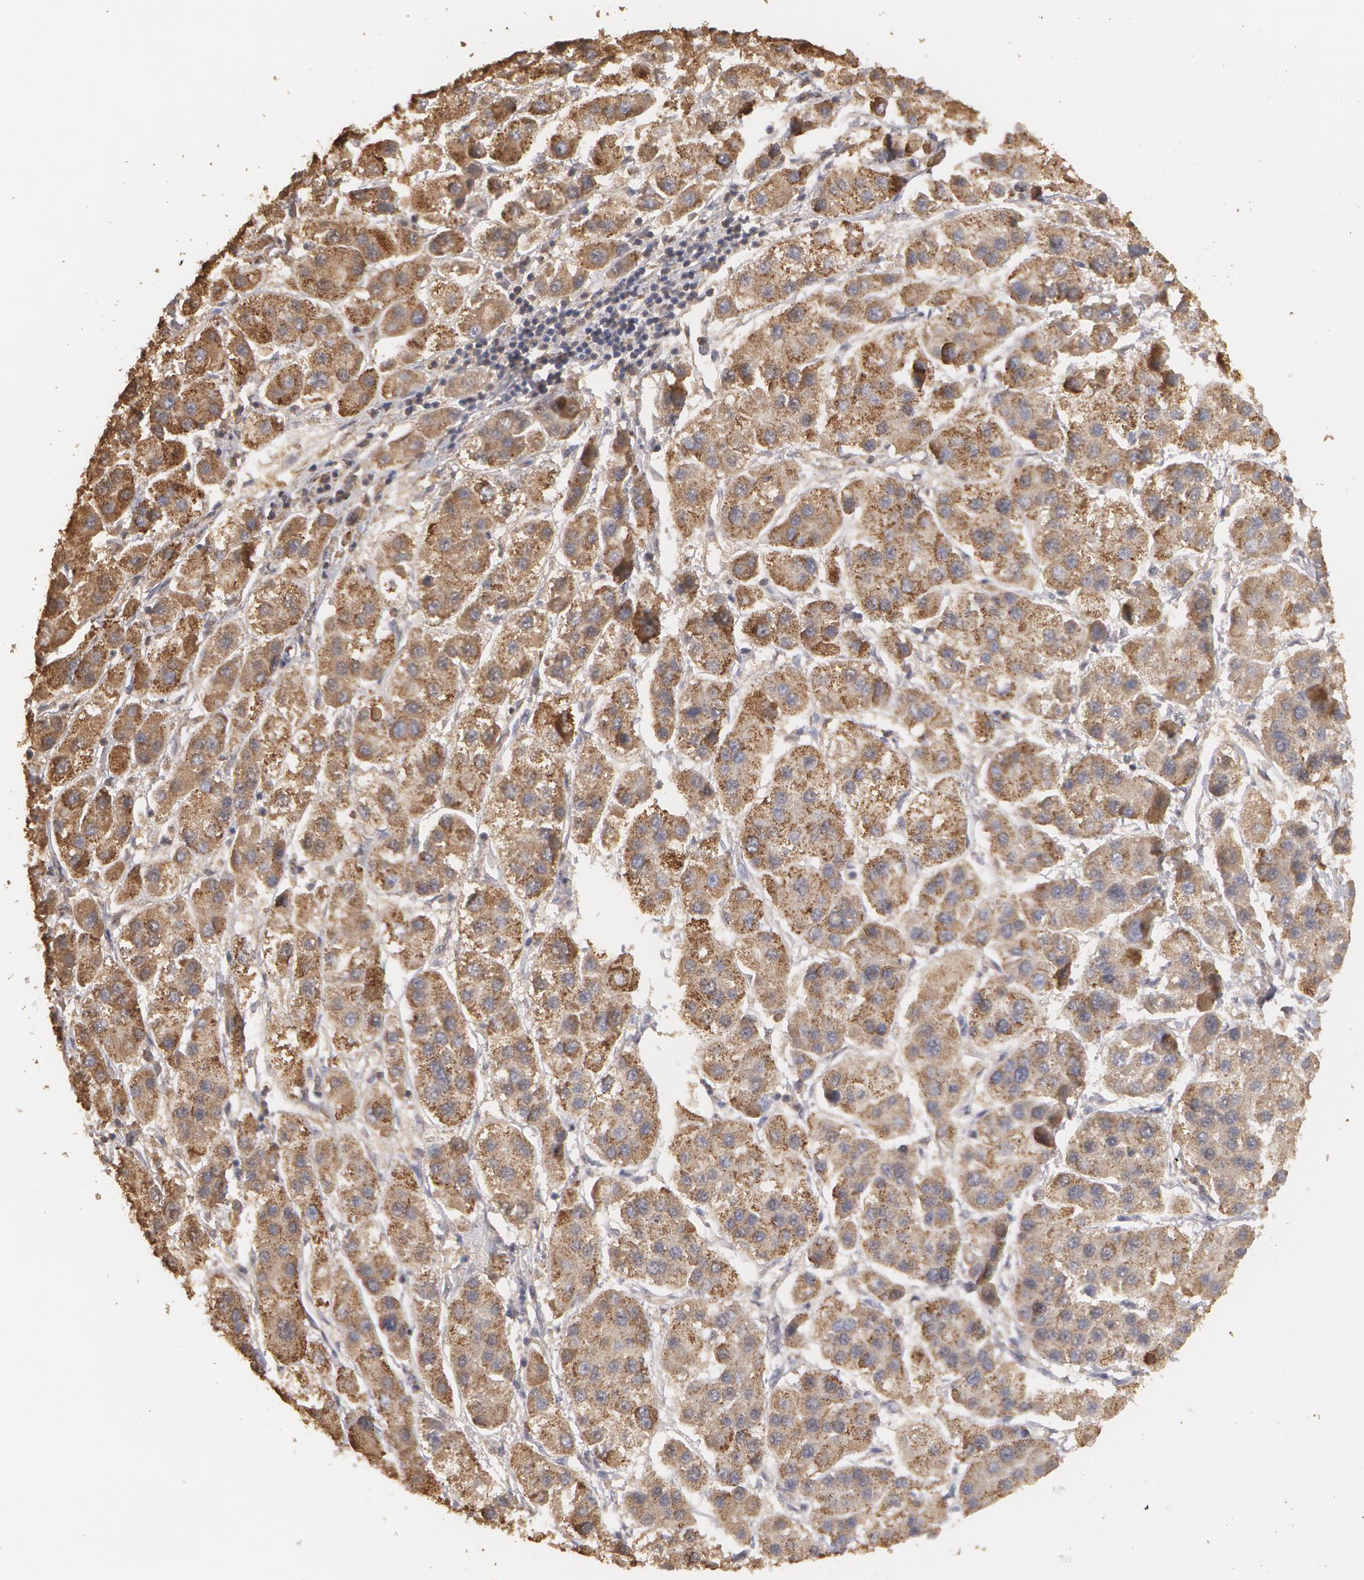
{"staining": {"intensity": "moderate", "quantity": ">75%", "location": "cytoplasmic/membranous"}, "tissue": "liver cancer", "cell_type": "Tumor cells", "image_type": "cancer", "snomed": [{"axis": "morphology", "description": "Carcinoma, Hepatocellular, NOS"}, {"axis": "topography", "description": "Liver"}], "caption": "Human liver cancer stained with a protein marker shows moderate staining in tumor cells.", "gene": "CAT", "patient": {"sex": "female", "age": 85}}